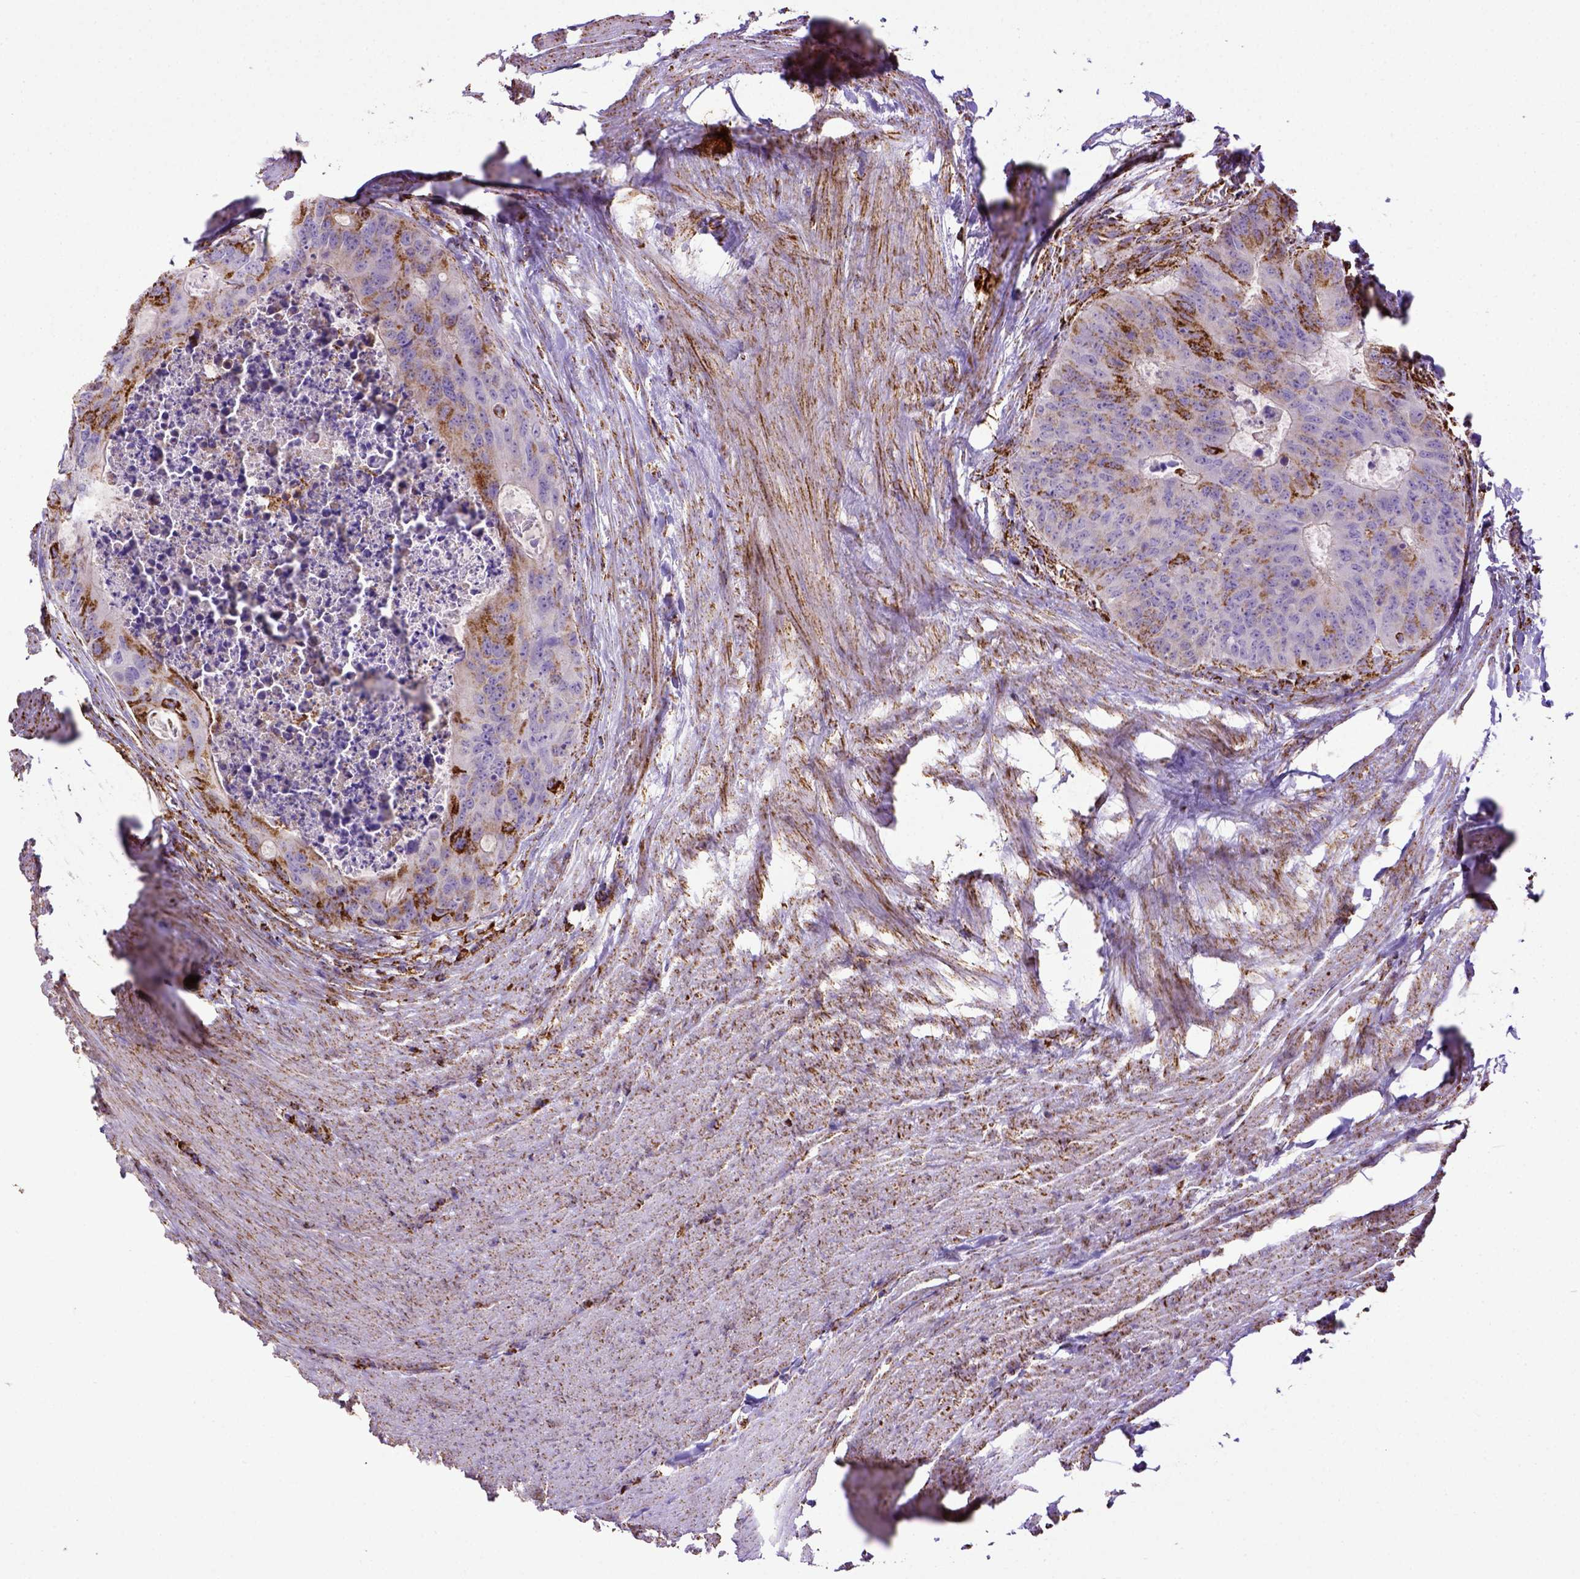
{"staining": {"intensity": "moderate", "quantity": ">75%", "location": "cytoplasmic/membranous"}, "tissue": "colorectal cancer", "cell_type": "Tumor cells", "image_type": "cancer", "snomed": [{"axis": "morphology", "description": "Adenocarcinoma, NOS"}, {"axis": "topography", "description": "Colon"}], "caption": "The micrograph shows a brown stain indicating the presence of a protein in the cytoplasmic/membranous of tumor cells in colorectal cancer (adenocarcinoma). Immunohistochemistry (ihc) stains the protein of interest in brown and the nuclei are stained blue.", "gene": "MT-CO1", "patient": {"sex": "male", "age": 67}}